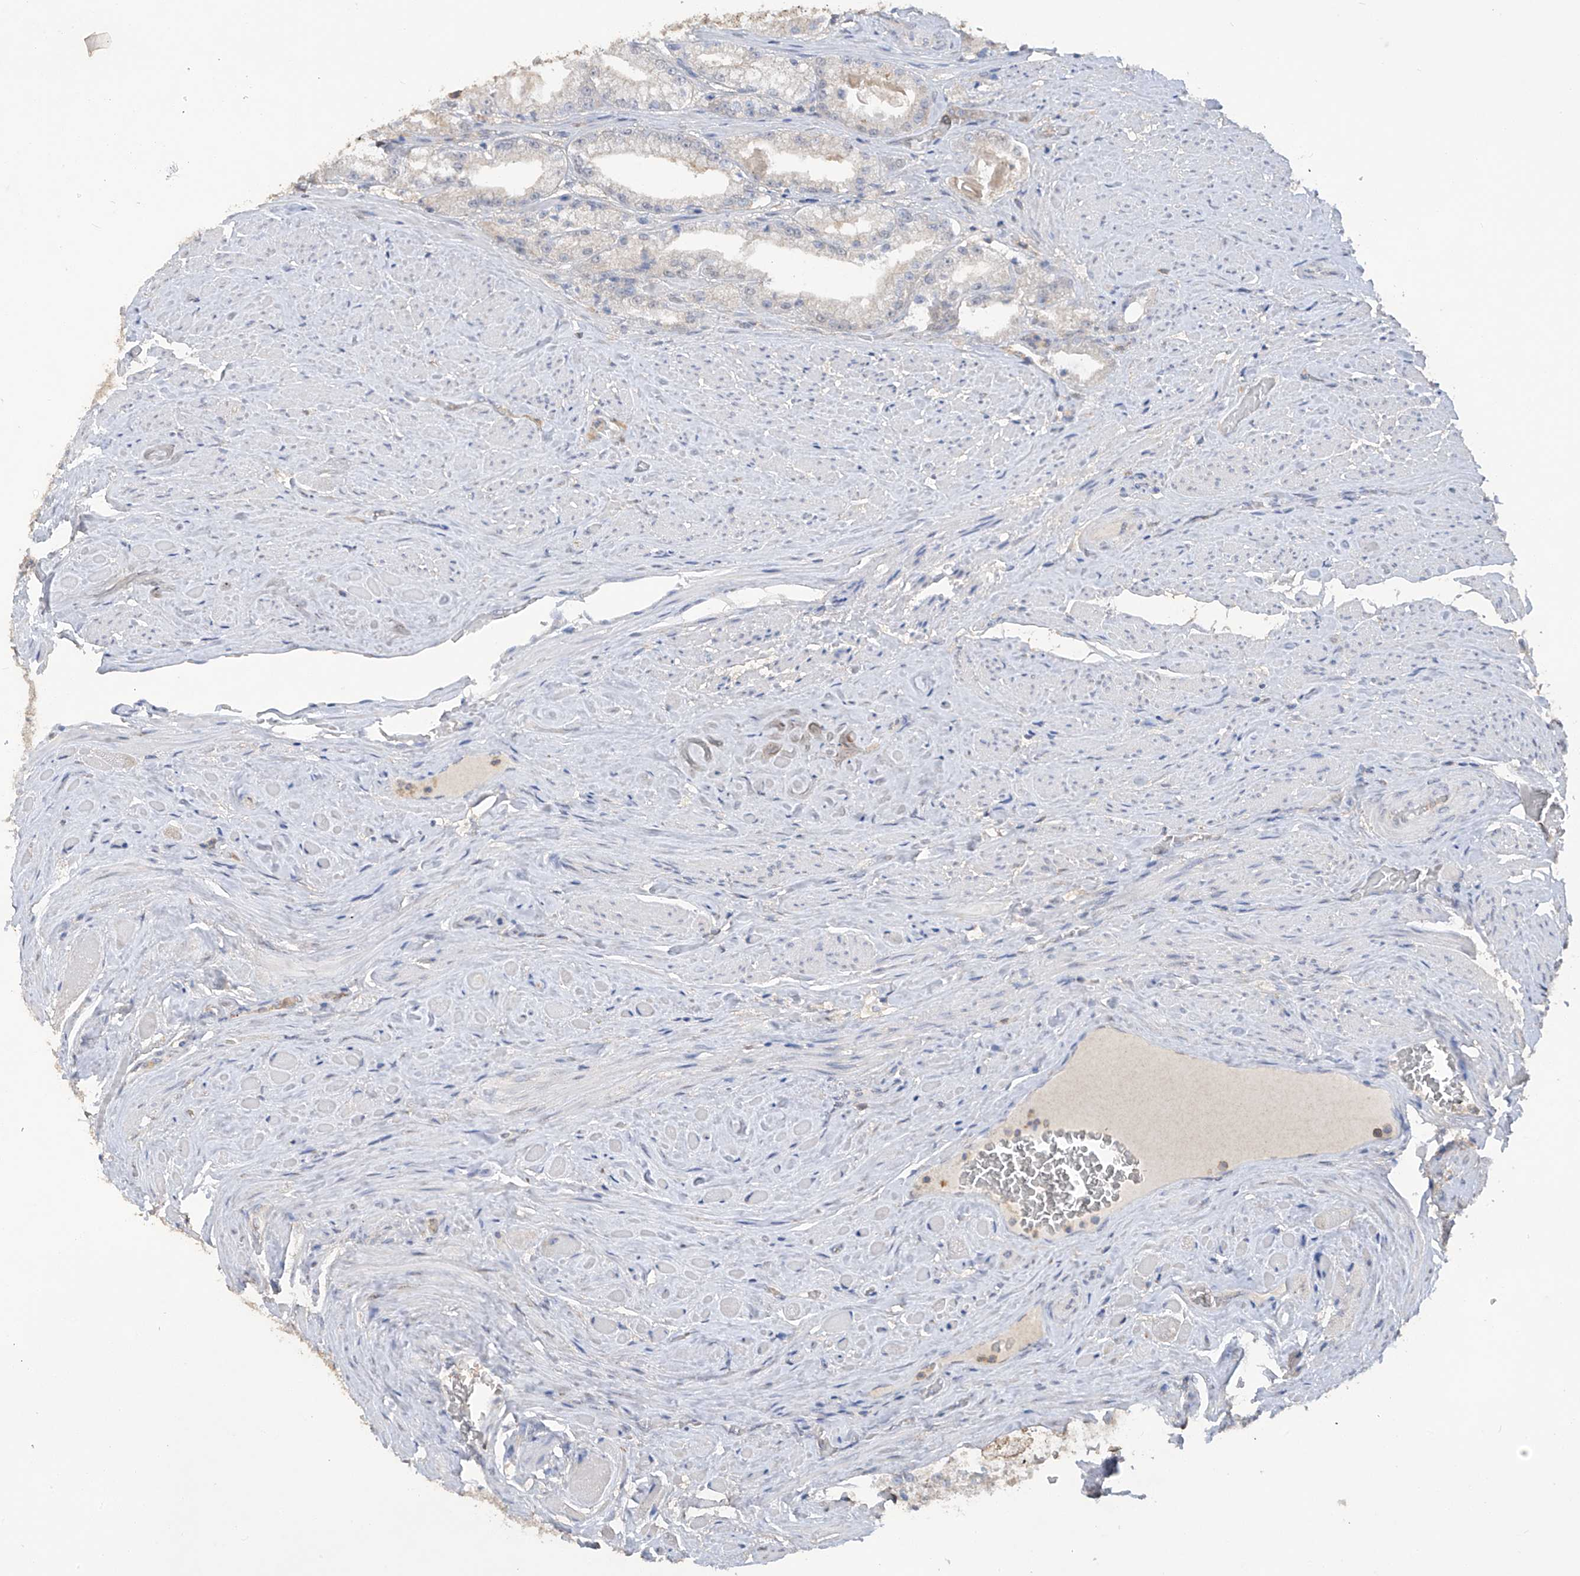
{"staining": {"intensity": "negative", "quantity": "none", "location": "none"}, "tissue": "prostate cancer", "cell_type": "Tumor cells", "image_type": "cancer", "snomed": [{"axis": "morphology", "description": "Adenocarcinoma, High grade"}, {"axis": "topography", "description": "Prostate"}], "caption": "High magnification brightfield microscopy of prostate cancer stained with DAB (brown) and counterstained with hematoxylin (blue): tumor cells show no significant expression.", "gene": "HAS3", "patient": {"sex": "male", "age": 64}}